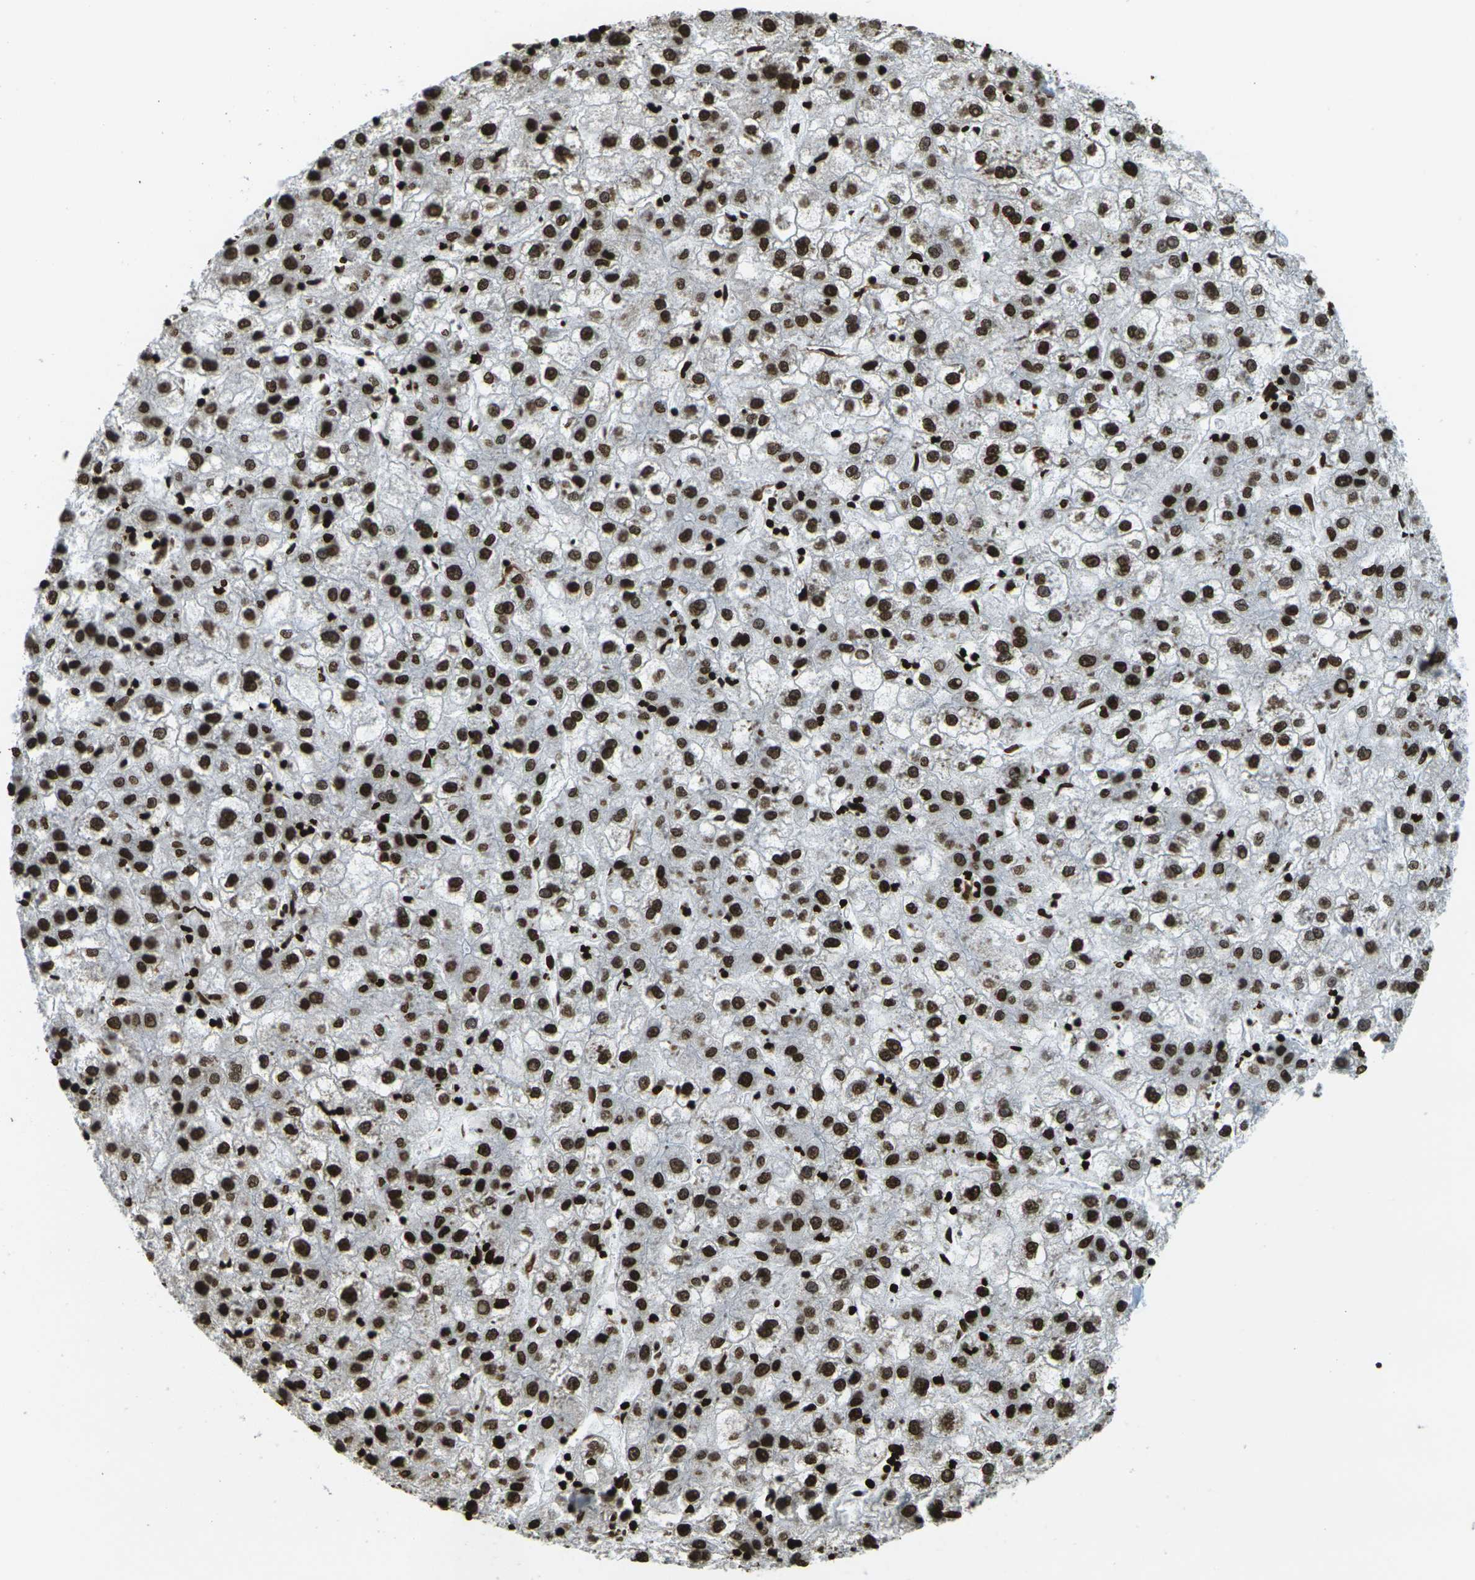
{"staining": {"intensity": "strong", "quantity": ">75%", "location": "nuclear"}, "tissue": "liver cancer", "cell_type": "Tumor cells", "image_type": "cancer", "snomed": [{"axis": "morphology", "description": "Carcinoma, Hepatocellular, NOS"}, {"axis": "topography", "description": "Liver"}], "caption": "Immunohistochemistry micrograph of neoplastic tissue: human liver cancer (hepatocellular carcinoma) stained using immunohistochemistry (IHC) reveals high levels of strong protein expression localized specifically in the nuclear of tumor cells, appearing as a nuclear brown color.", "gene": "H1-2", "patient": {"sex": "male", "age": 72}}